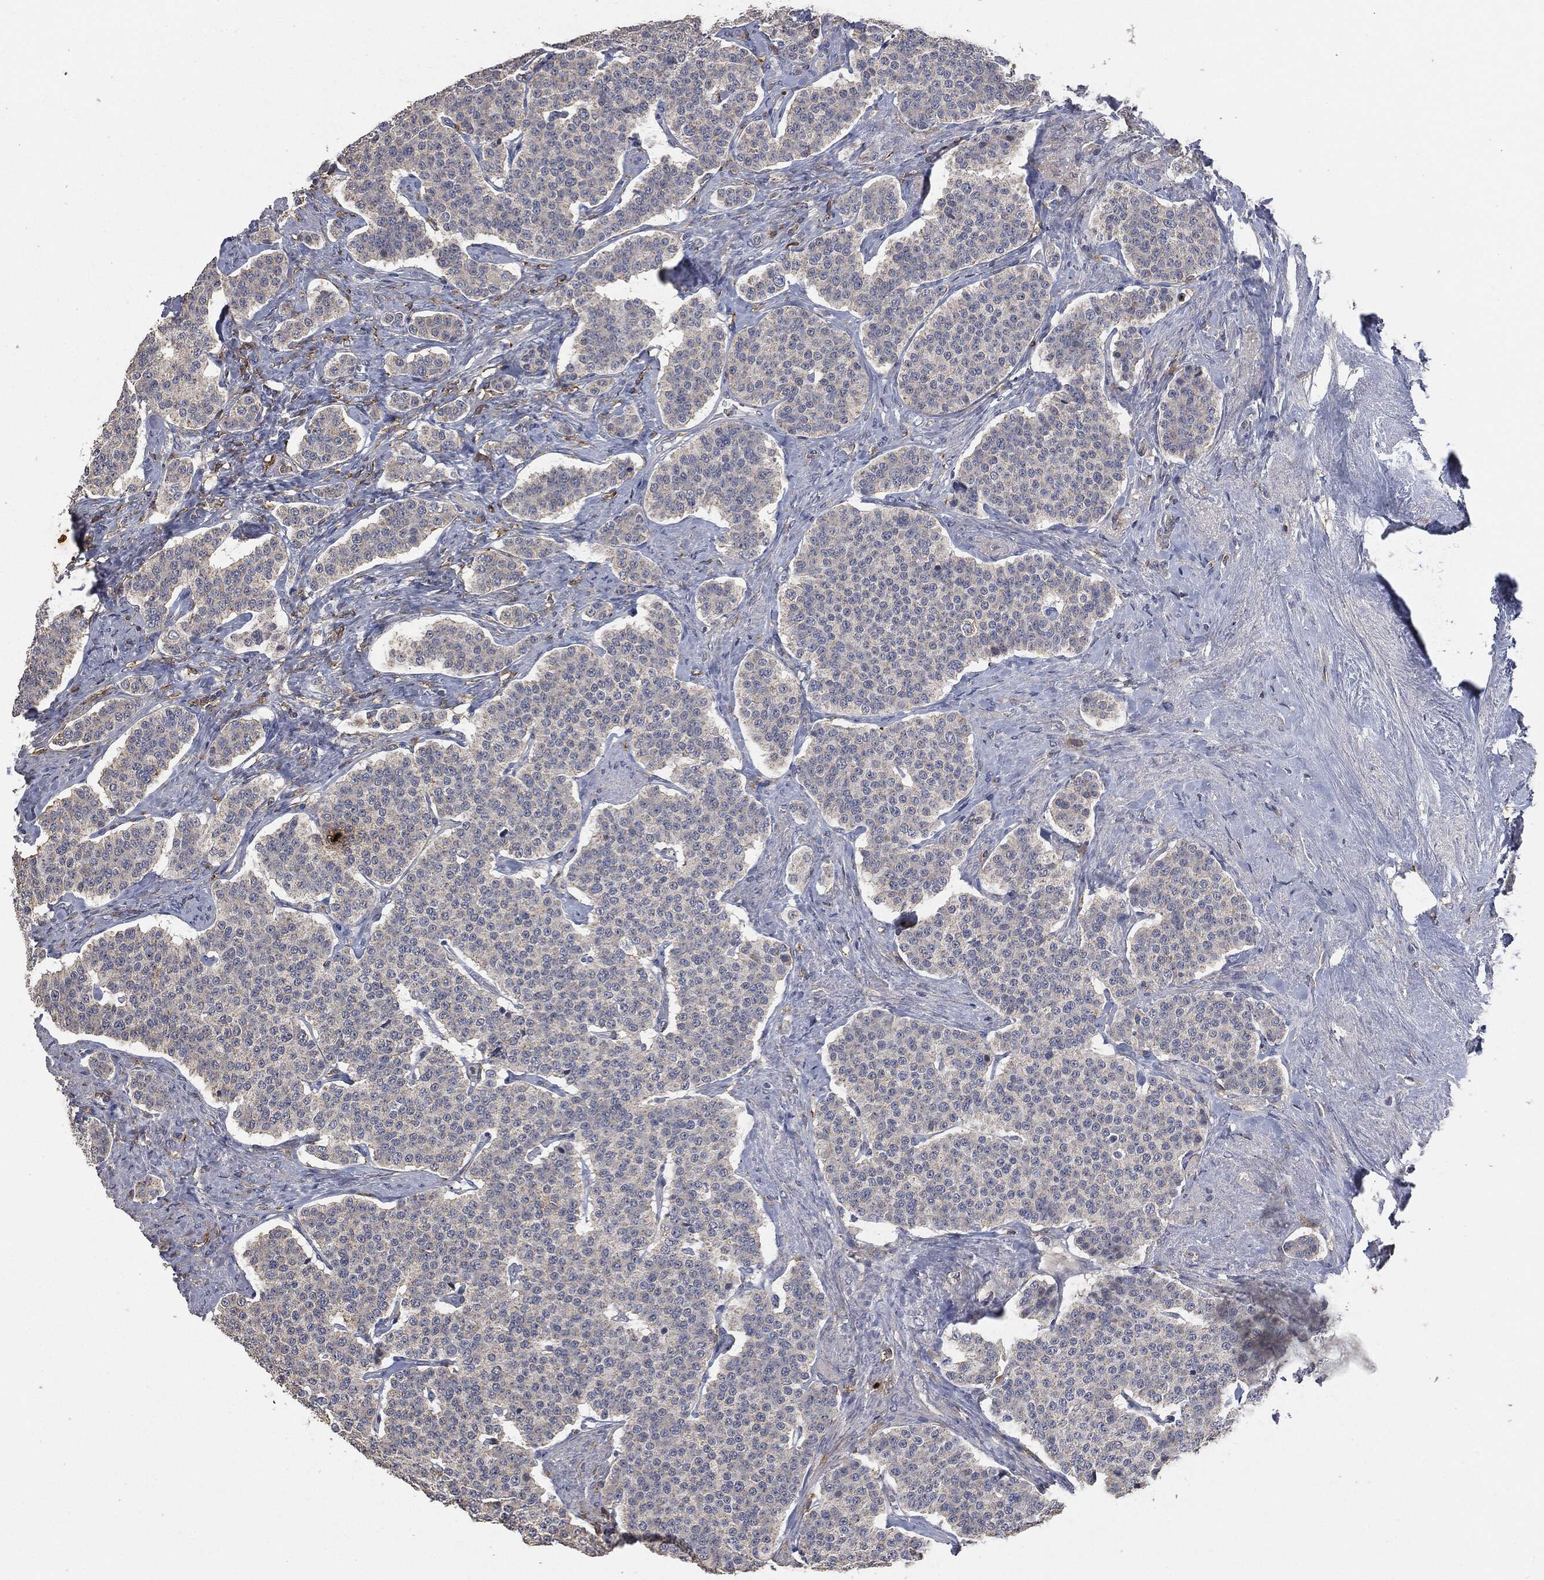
{"staining": {"intensity": "negative", "quantity": "none", "location": "none"}, "tissue": "carcinoid", "cell_type": "Tumor cells", "image_type": "cancer", "snomed": [{"axis": "morphology", "description": "Carcinoid, malignant, NOS"}, {"axis": "topography", "description": "Small intestine"}], "caption": "Protein analysis of carcinoid (malignant) exhibits no significant expression in tumor cells.", "gene": "CD33", "patient": {"sex": "female", "age": 58}}